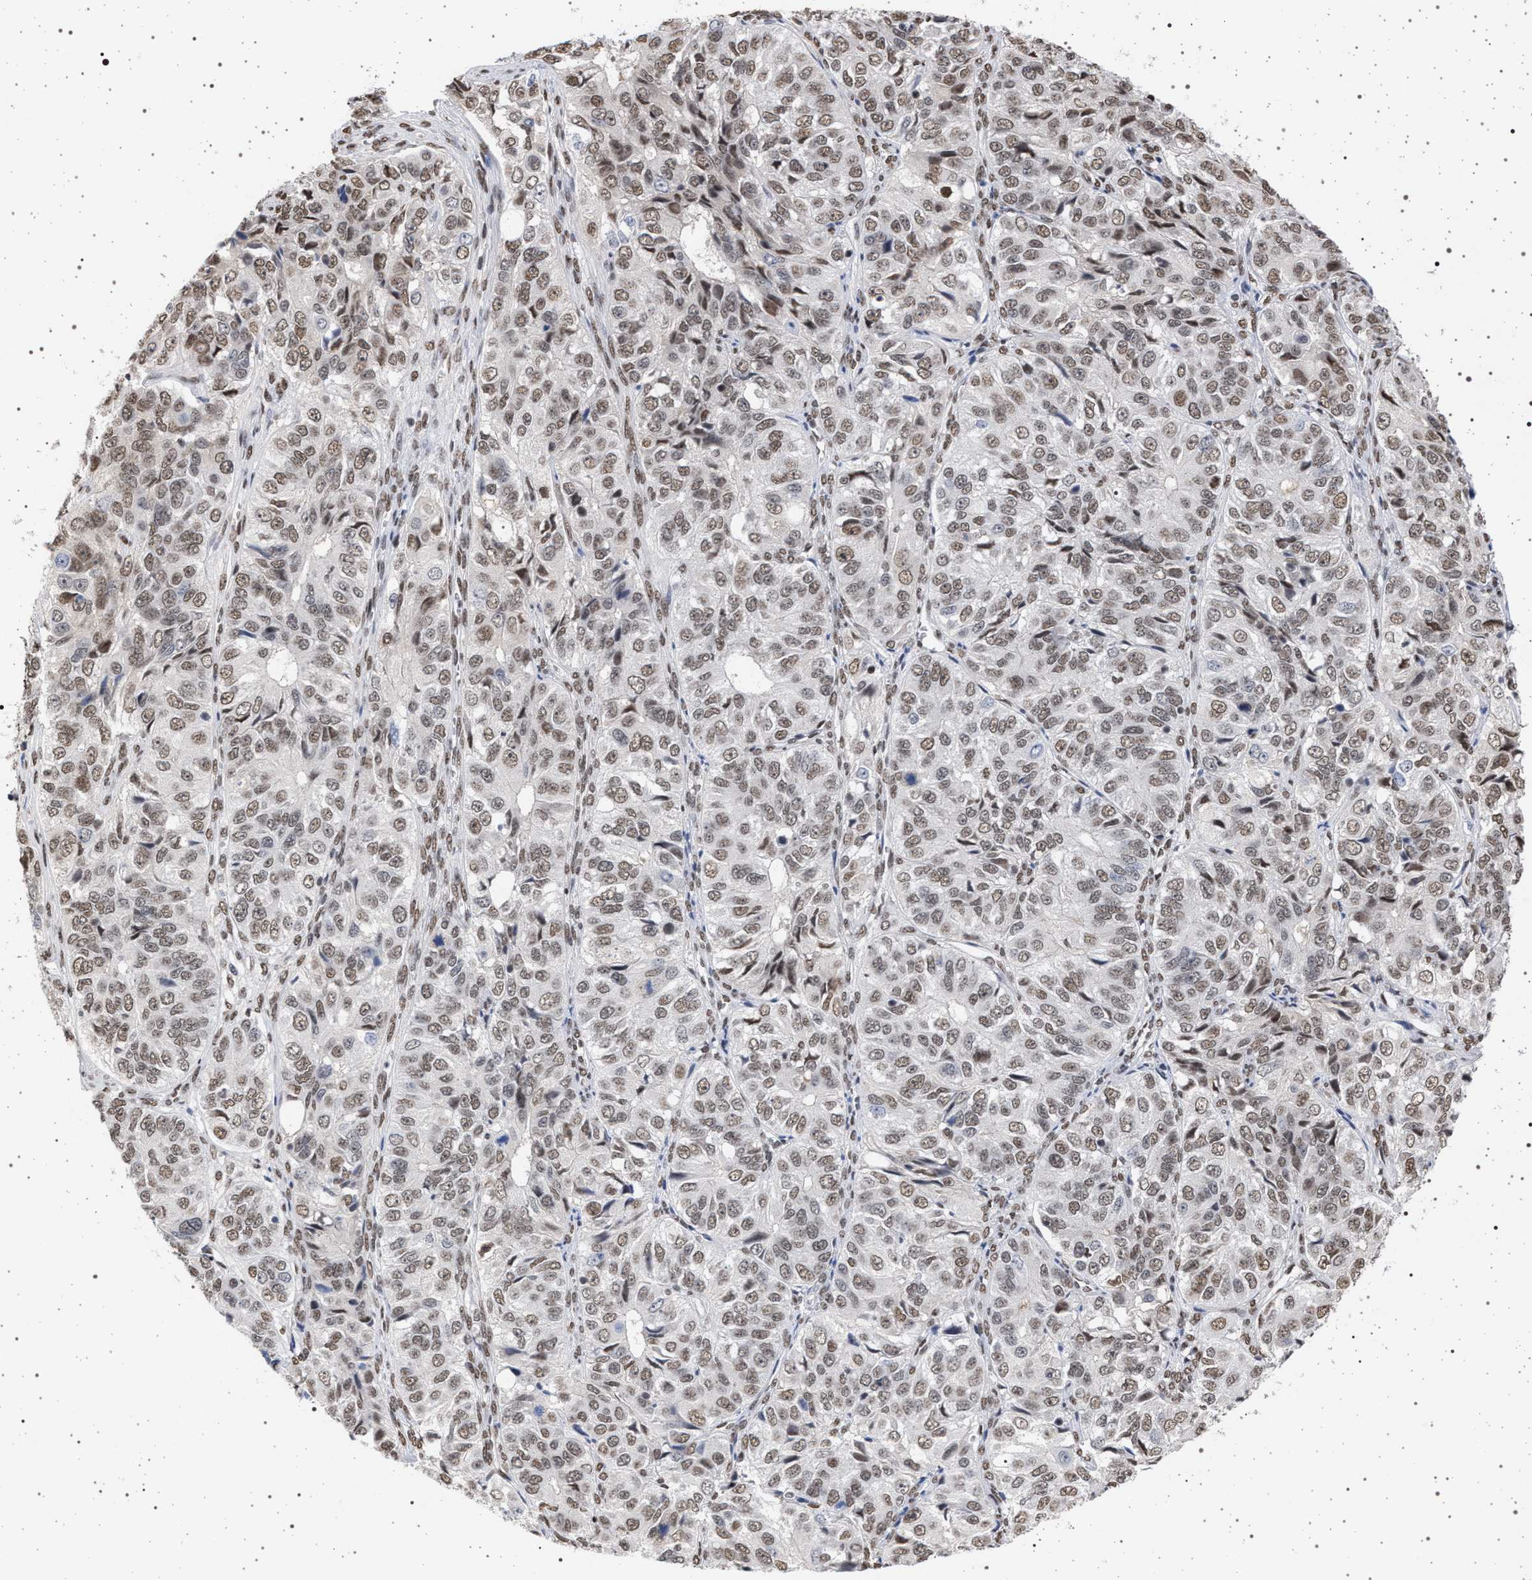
{"staining": {"intensity": "weak", "quantity": ">75%", "location": "nuclear"}, "tissue": "ovarian cancer", "cell_type": "Tumor cells", "image_type": "cancer", "snomed": [{"axis": "morphology", "description": "Carcinoma, endometroid"}, {"axis": "topography", "description": "Ovary"}], "caption": "This micrograph shows ovarian cancer stained with immunohistochemistry (IHC) to label a protein in brown. The nuclear of tumor cells show weak positivity for the protein. Nuclei are counter-stained blue.", "gene": "PHF12", "patient": {"sex": "female", "age": 51}}